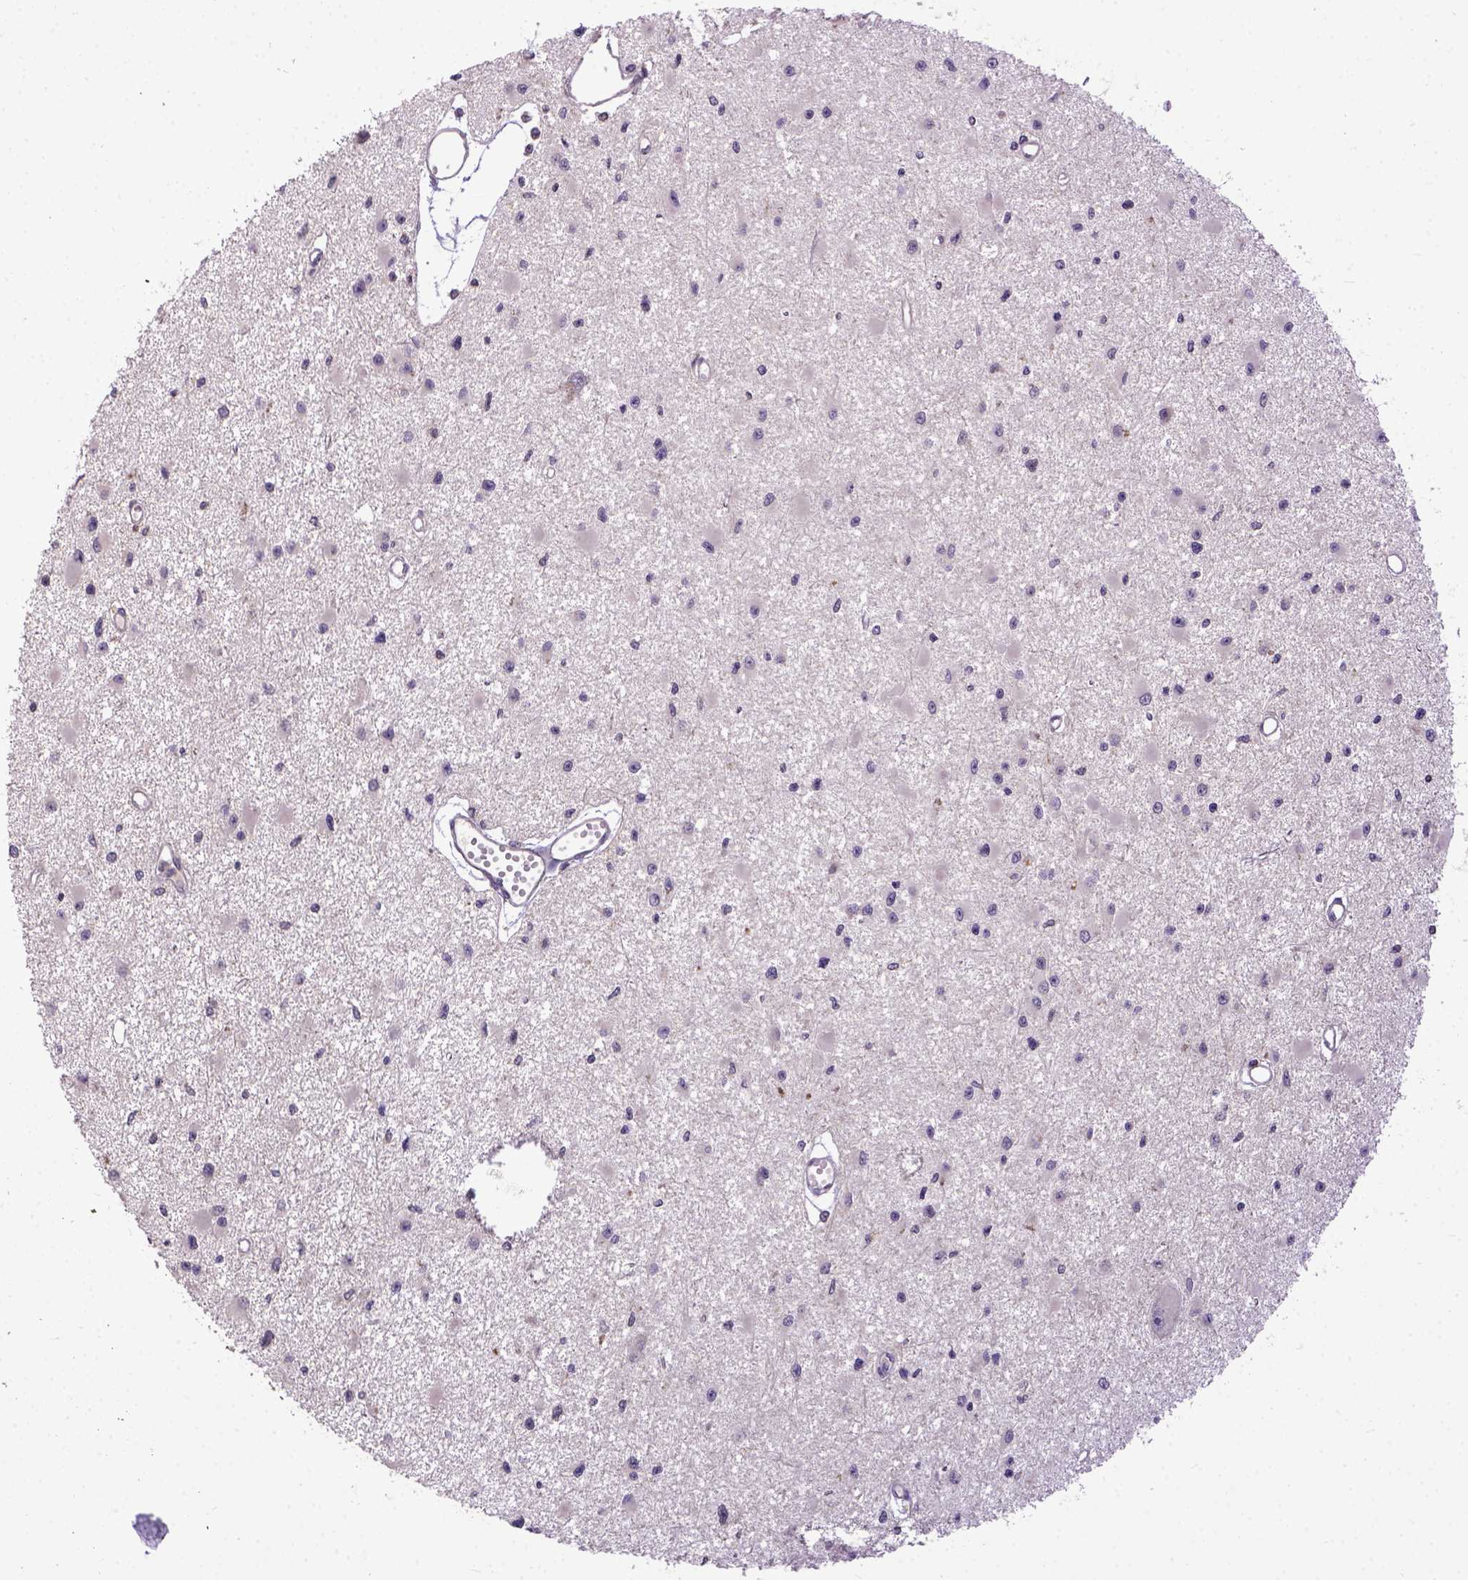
{"staining": {"intensity": "negative", "quantity": "none", "location": "none"}, "tissue": "glioma", "cell_type": "Tumor cells", "image_type": "cancer", "snomed": [{"axis": "morphology", "description": "Glioma, malignant, High grade"}, {"axis": "topography", "description": "Brain"}], "caption": "Glioma was stained to show a protein in brown. There is no significant staining in tumor cells. Brightfield microscopy of immunohistochemistry stained with DAB (brown) and hematoxylin (blue), captured at high magnification.", "gene": "CPNE1", "patient": {"sex": "male", "age": 54}}